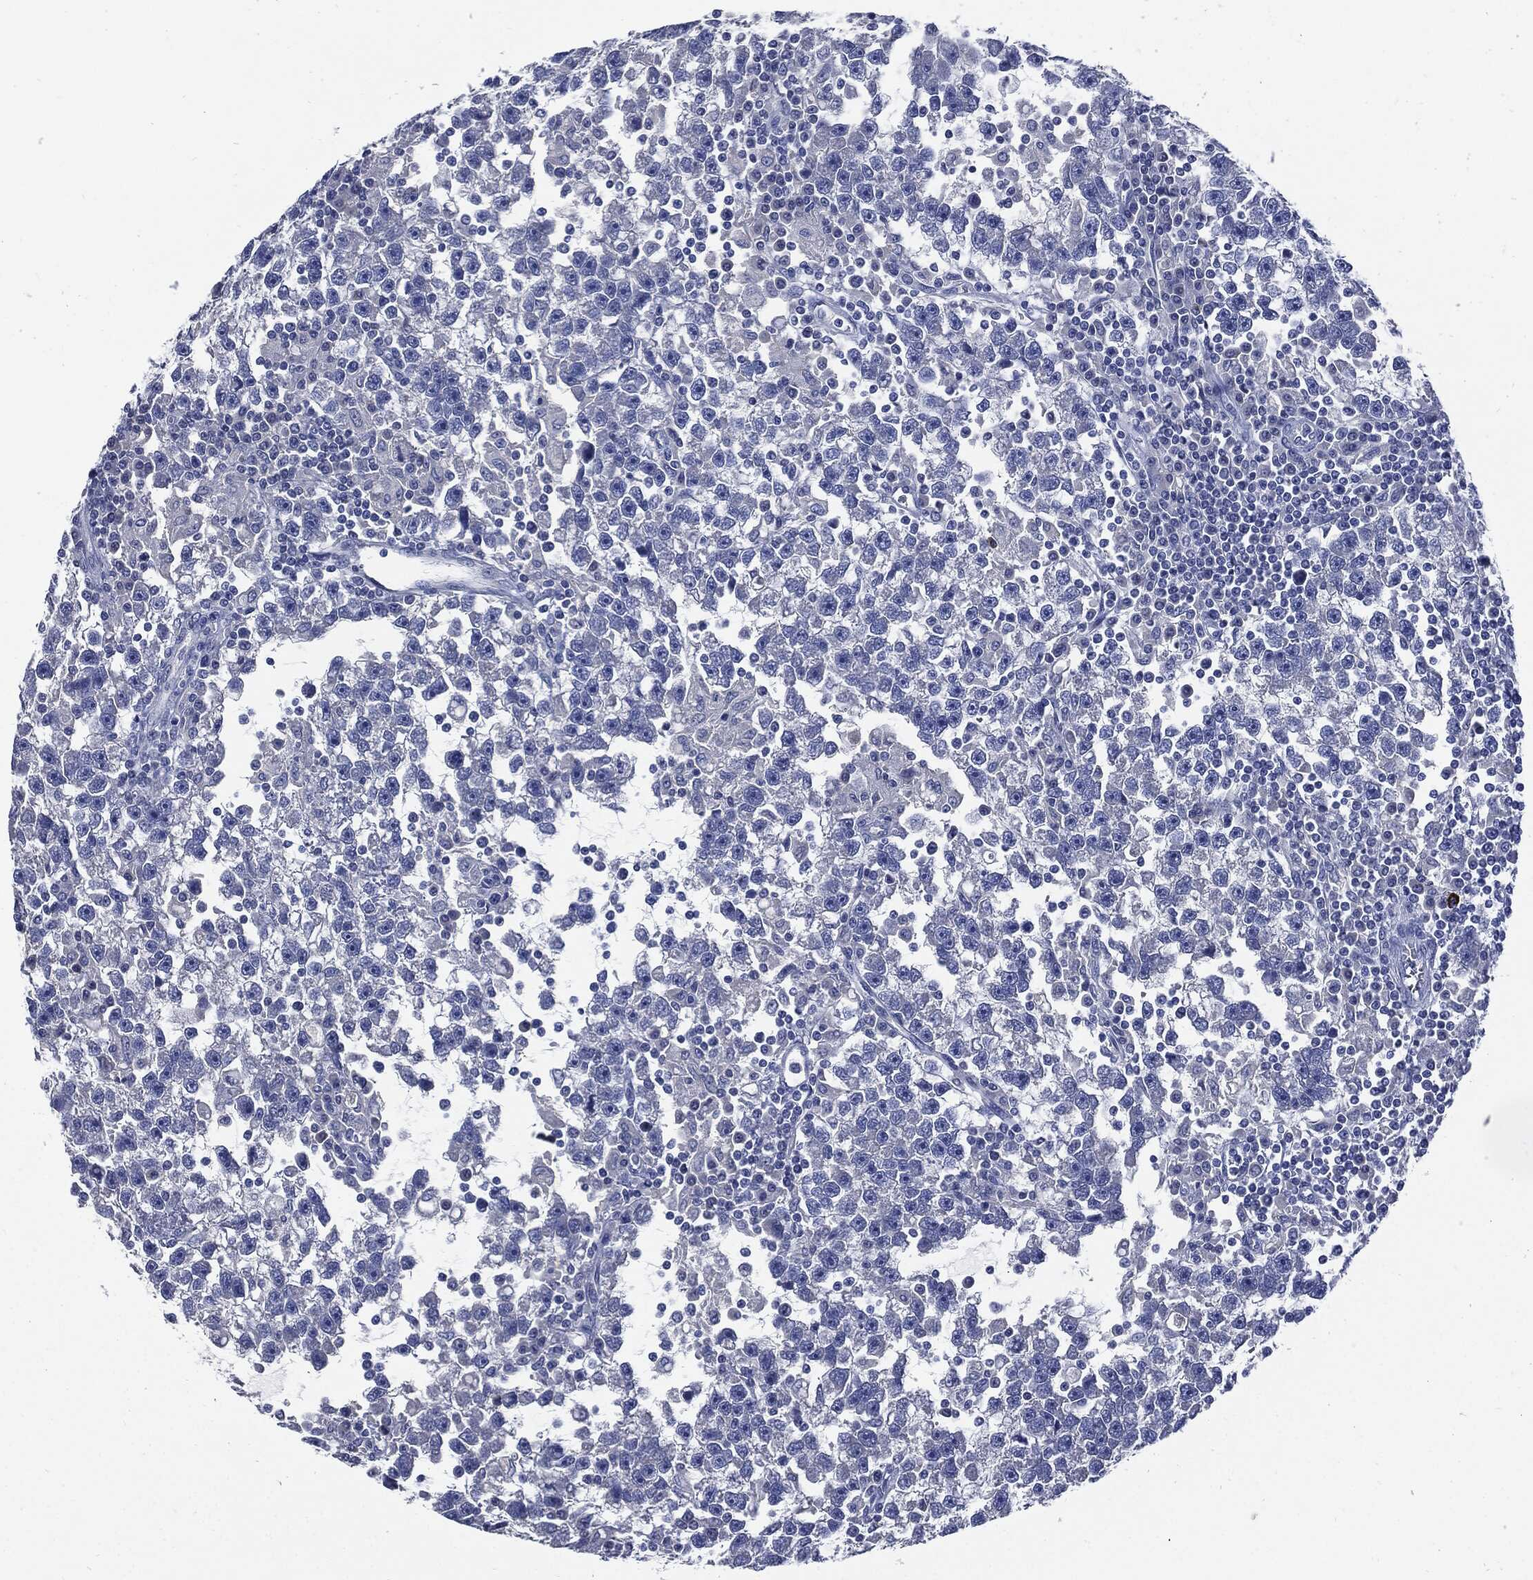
{"staining": {"intensity": "negative", "quantity": "none", "location": "none"}, "tissue": "testis cancer", "cell_type": "Tumor cells", "image_type": "cancer", "snomed": [{"axis": "morphology", "description": "Seminoma, NOS"}, {"axis": "topography", "description": "Testis"}], "caption": "Immunohistochemistry micrograph of seminoma (testis) stained for a protein (brown), which demonstrates no expression in tumor cells.", "gene": "CPE", "patient": {"sex": "male", "age": 47}}